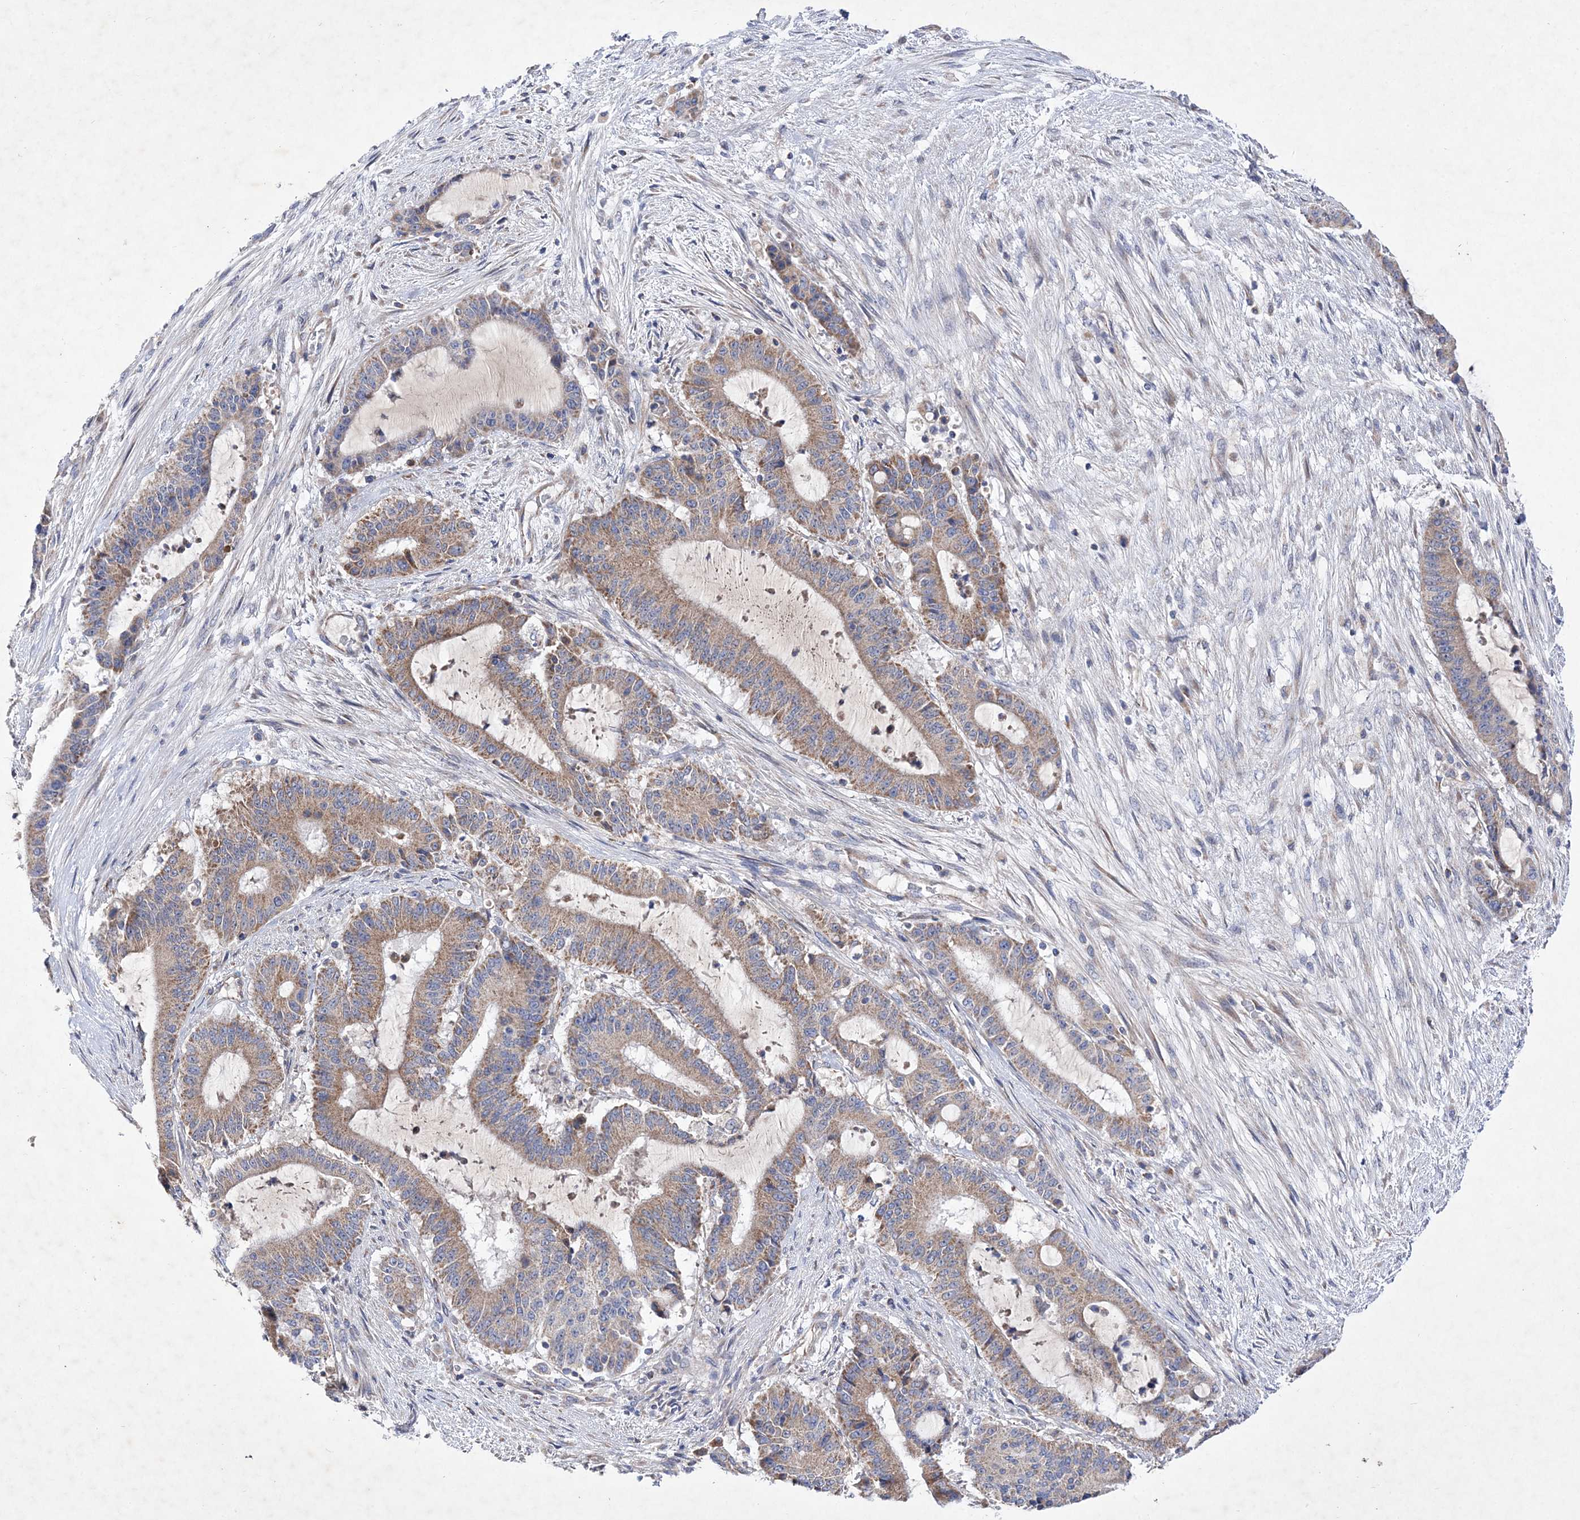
{"staining": {"intensity": "moderate", "quantity": "25%-75%", "location": "cytoplasmic/membranous"}, "tissue": "liver cancer", "cell_type": "Tumor cells", "image_type": "cancer", "snomed": [{"axis": "morphology", "description": "Normal tissue, NOS"}, {"axis": "morphology", "description": "Cholangiocarcinoma"}, {"axis": "topography", "description": "Liver"}, {"axis": "topography", "description": "Peripheral nerve tissue"}], "caption": "Protein analysis of liver cancer (cholangiocarcinoma) tissue shows moderate cytoplasmic/membranous expression in approximately 25%-75% of tumor cells. (DAB = brown stain, brightfield microscopy at high magnification).", "gene": "METTL8", "patient": {"sex": "female", "age": 73}}